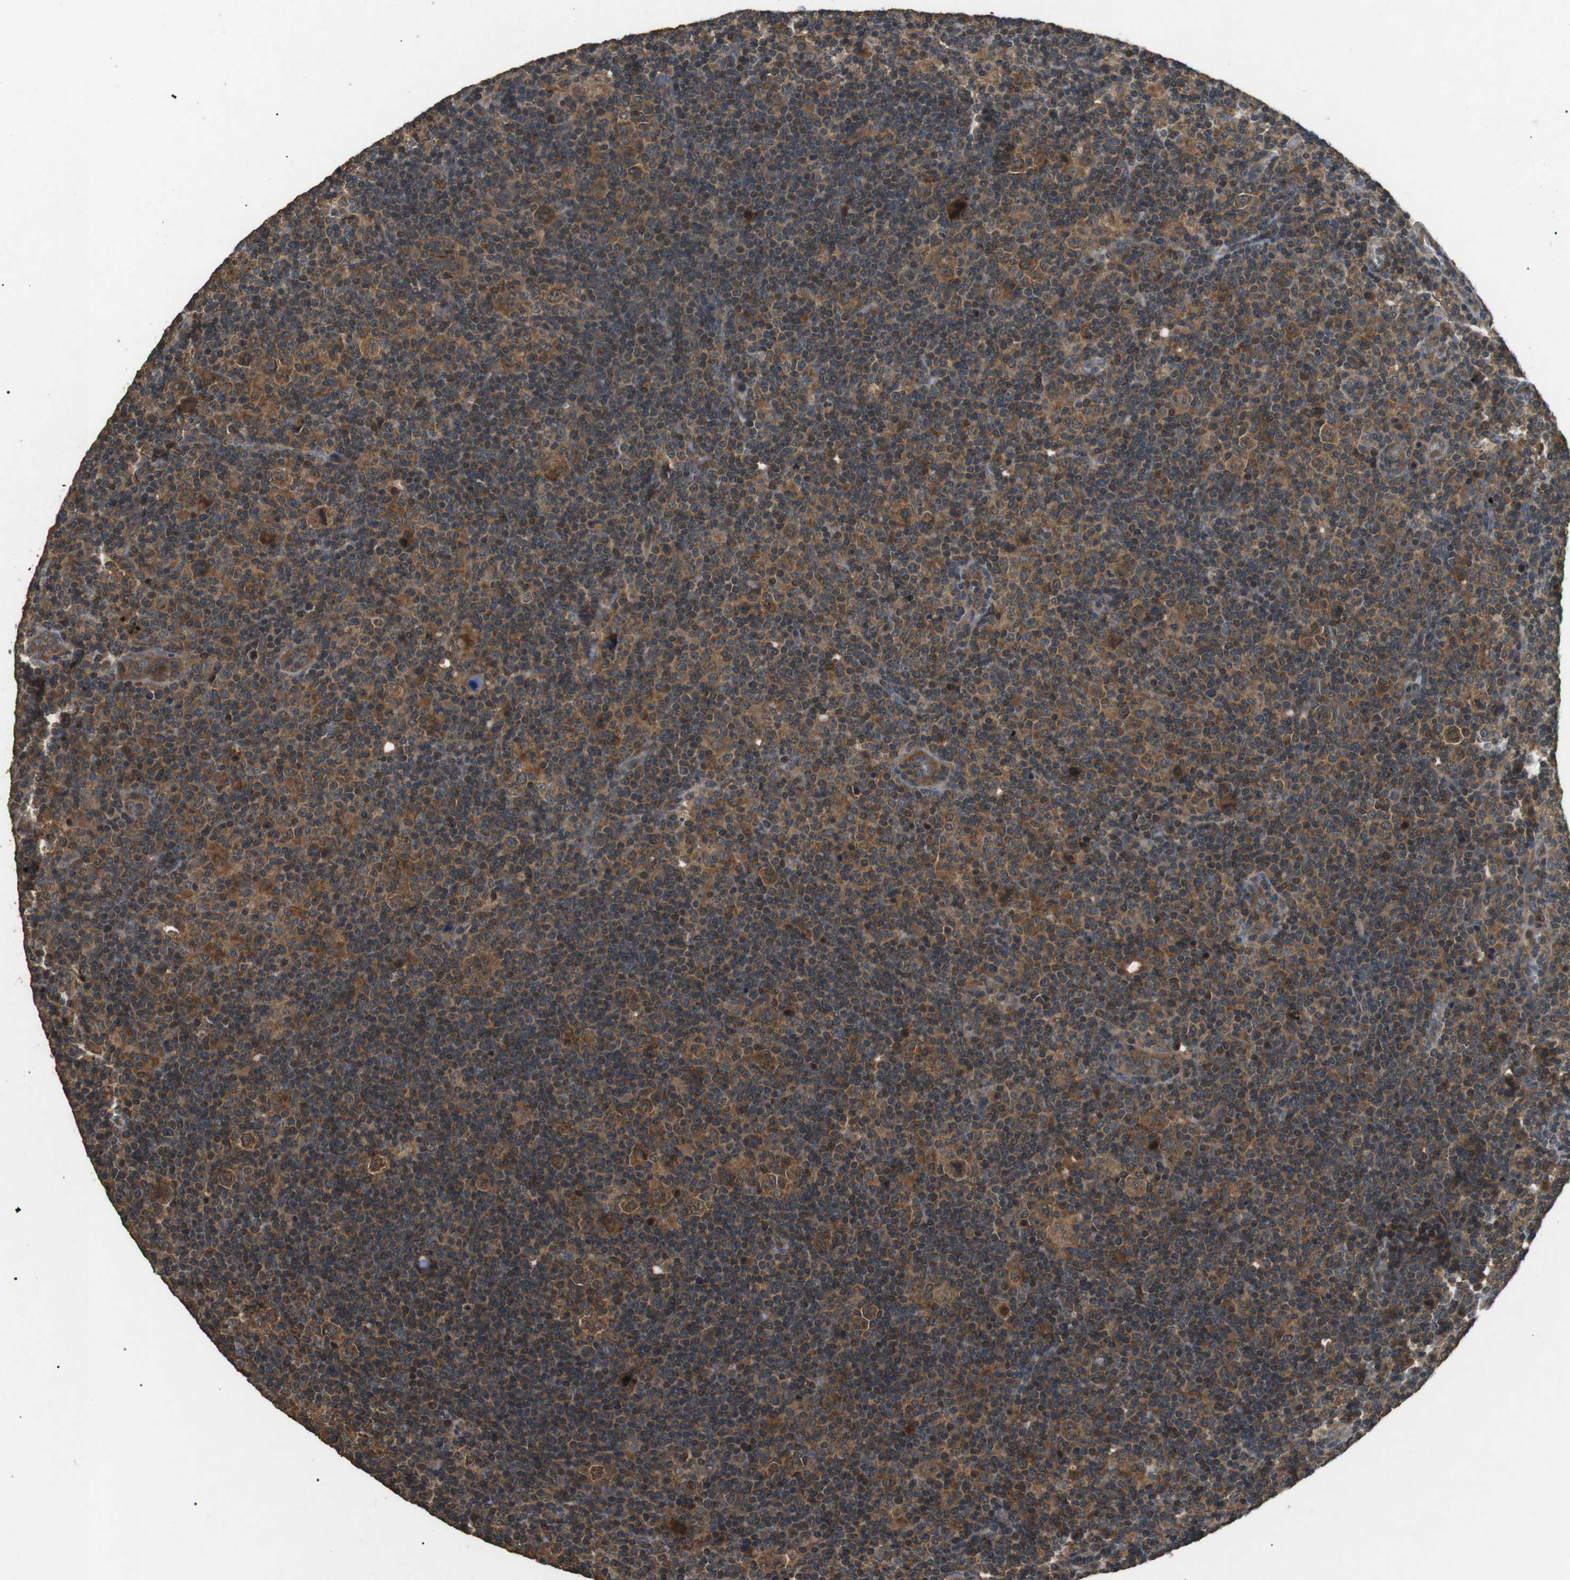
{"staining": {"intensity": "moderate", "quantity": ">75%", "location": "cytoplasmic/membranous"}, "tissue": "lymphoma", "cell_type": "Tumor cells", "image_type": "cancer", "snomed": [{"axis": "morphology", "description": "Hodgkin's disease, NOS"}, {"axis": "topography", "description": "Lymph node"}], "caption": "DAB (3,3'-diaminobenzidine) immunohistochemical staining of lymphoma displays moderate cytoplasmic/membranous protein positivity in approximately >75% of tumor cells.", "gene": "TBC1D15", "patient": {"sex": "female", "age": 57}}